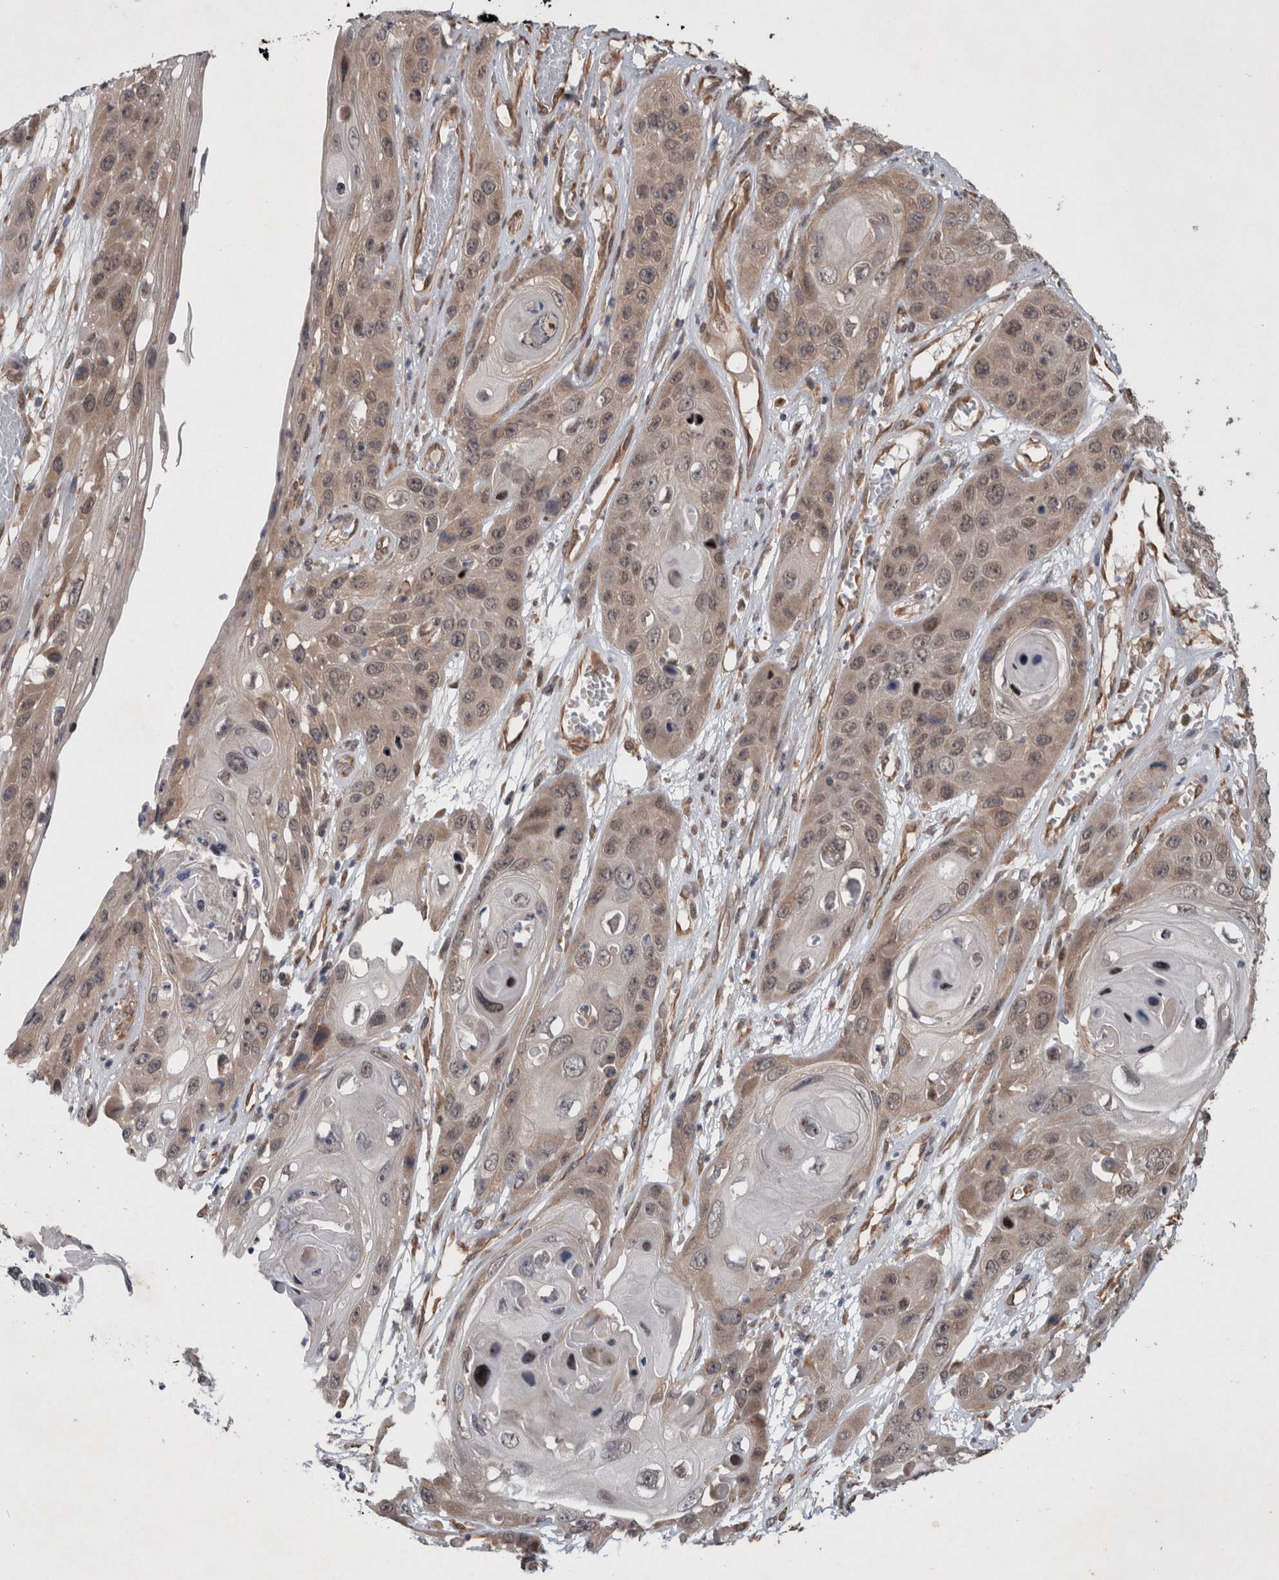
{"staining": {"intensity": "weak", "quantity": ">75%", "location": "cytoplasmic/membranous"}, "tissue": "skin cancer", "cell_type": "Tumor cells", "image_type": "cancer", "snomed": [{"axis": "morphology", "description": "Squamous cell carcinoma, NOS"}, {"axis": "topography", "description": "Skin"}], "caption": "Immunohistochemistry (IHC) micrograph of neoplastic tissue: squamous cell carcinoma (skin) stained using immunohistochemistry (IHC) demonstrates low levels of weak protein expression localized specifically in the cytoplasmic/membranous of tumor cells, appearing as a cytoplasmic/membranous brown color.", "gene": "GIMAP6", "patient": {"sex": "male", "age": 55}}